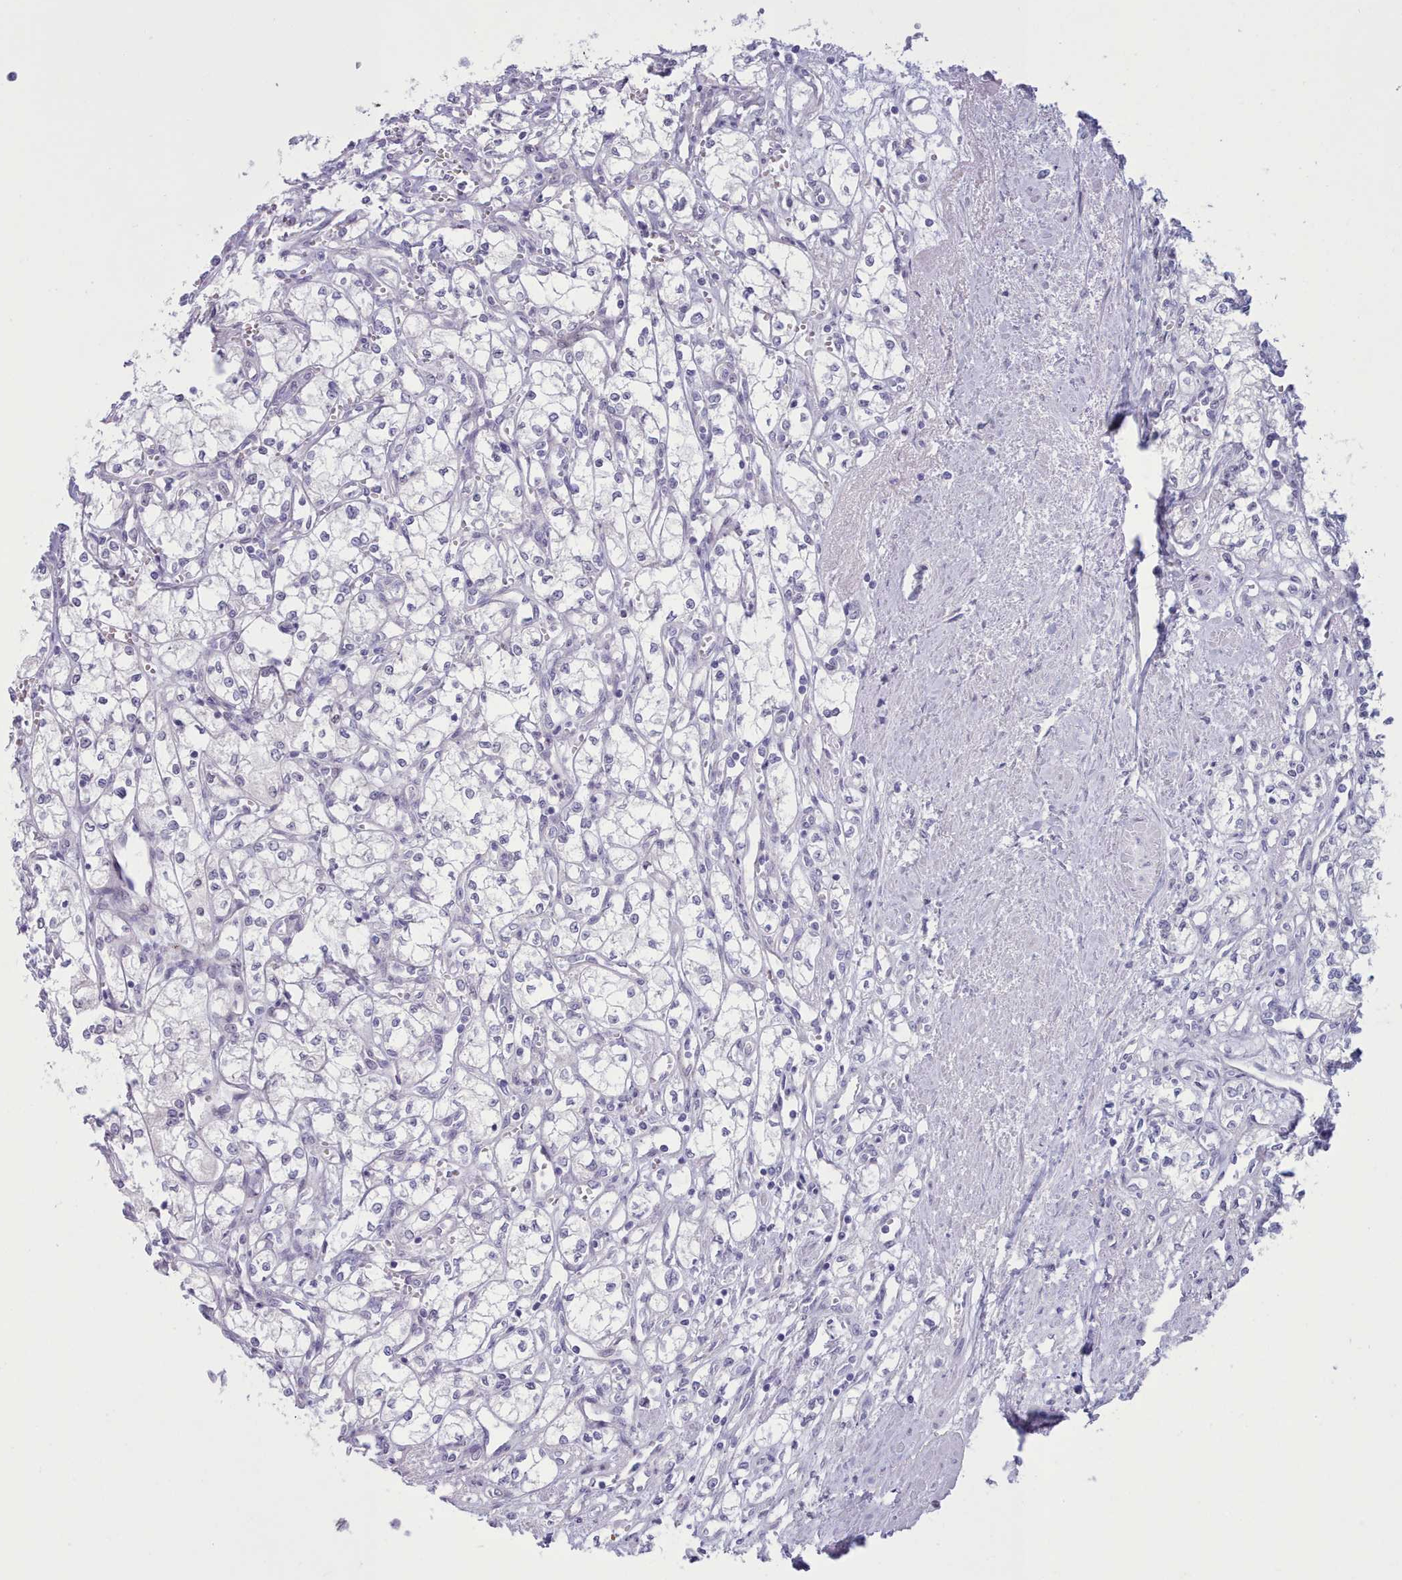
{"staining": {"intensity": "negative", "quantity": "none", "location": "none"}, "tissue": "renal cancer", "cell_type": "Tumor cells", "image_type": "cancer", "snomed": [{"axis": "morphology", "description": "Adenocarcinoma, NOS"}, {"axis": "topography", "description": "Kidney"}], "caption": "Immunohistochemistry photomicrograph of neoplastic tissue: renal adenocarcinoma stained with DAB exhibits no significant protein staining in tumor cells.", "gene": "TMEM253", "patient": {"sex": "male", "age": 59}}